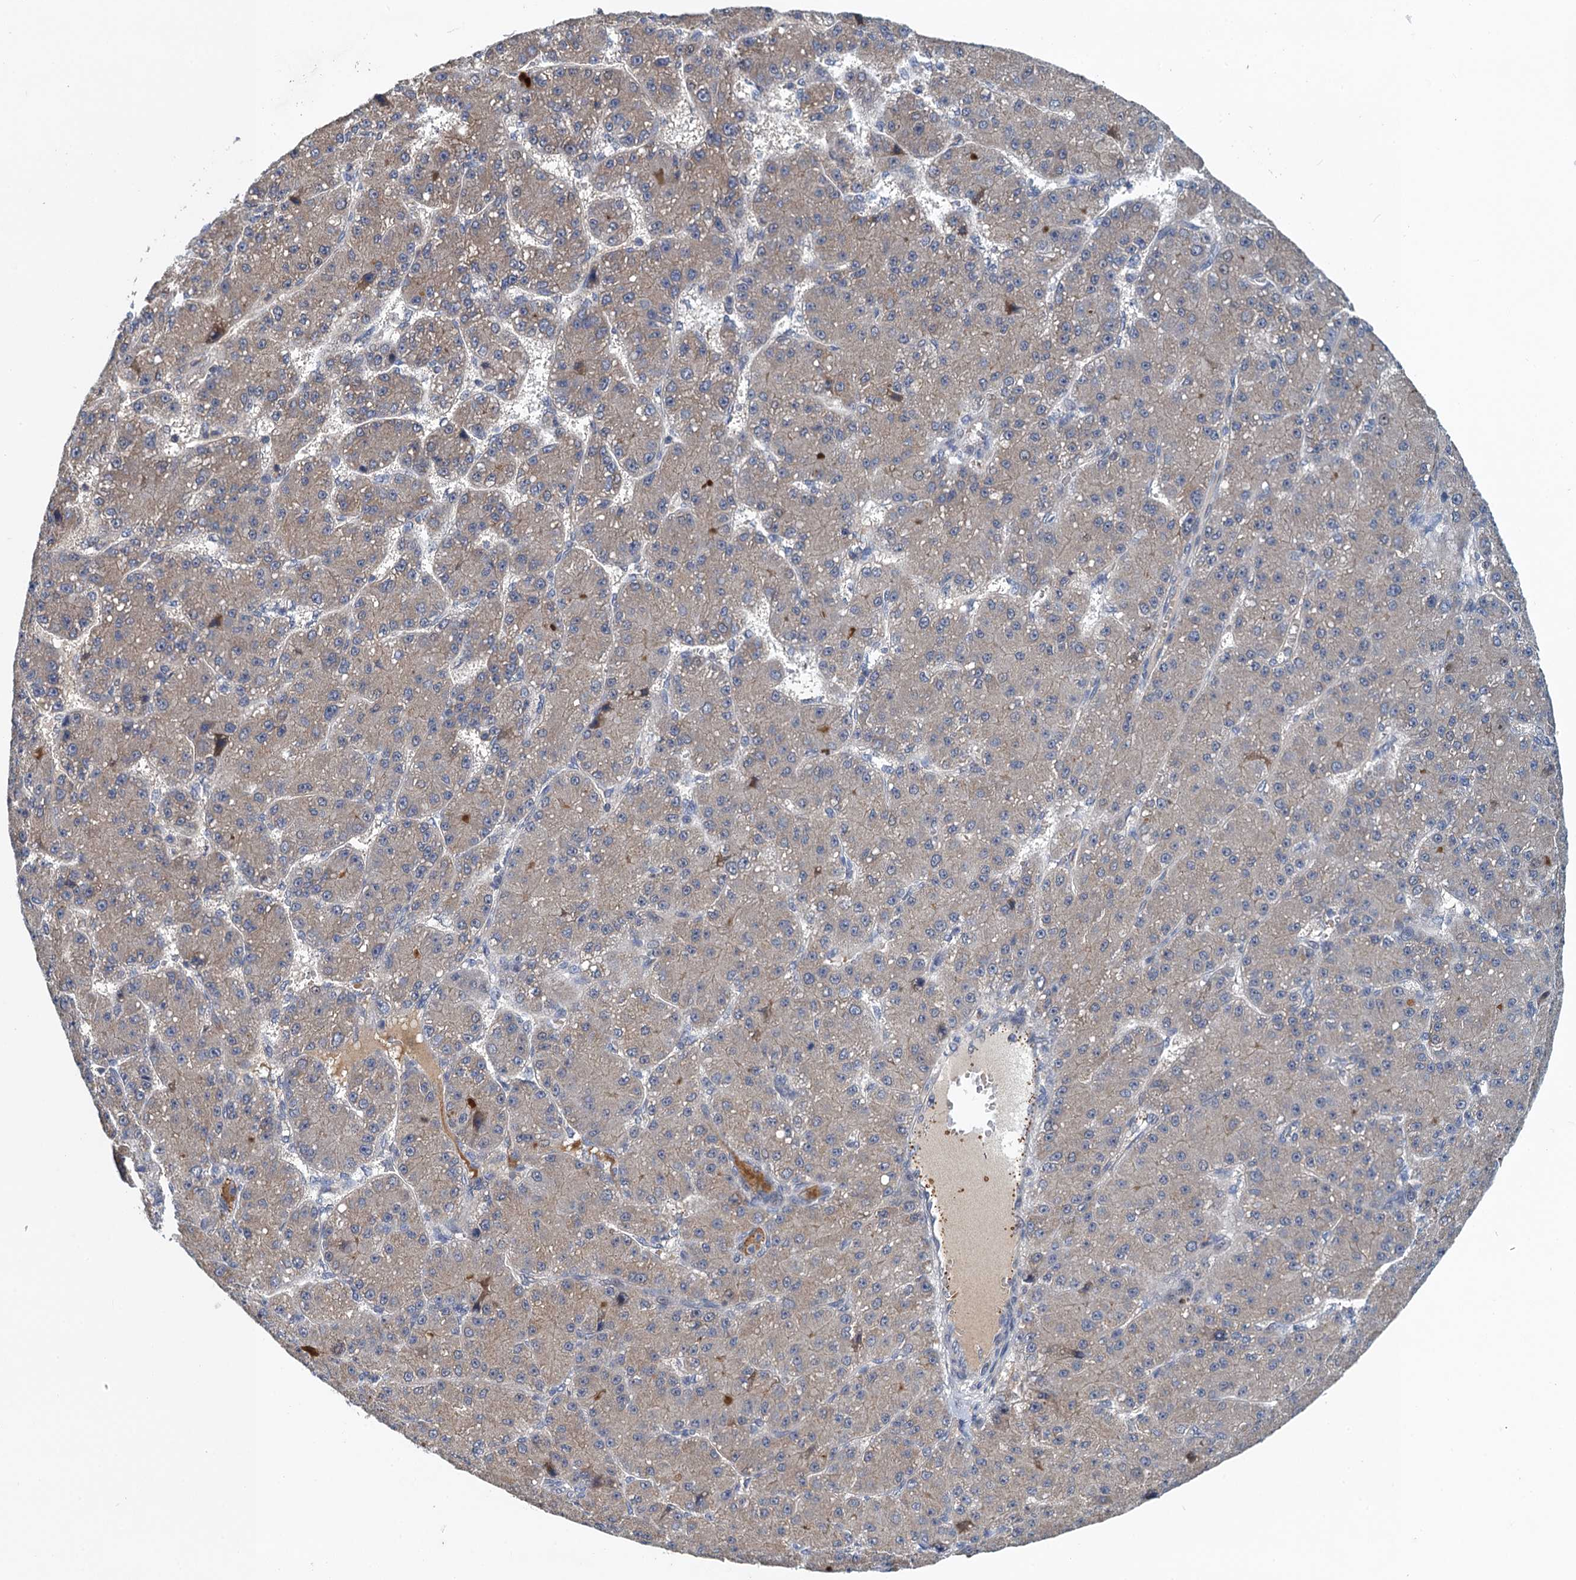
{"staining": {"intensity": "negative", "quantity": "none", "location": "none"}, "tissue": "liver cancer", "cell_type": "Tumor cells", "image_type": "cancer", "snomed": [{"axis": "morphology", "description": "Carcinoma, Hepatocellular, NOS"}, {"axis": "topography", "description": "Liver"}], "caption": "A histopathology image of liver hepatocellular carcinoma stained for a protein displays no brown staining in tumor cells.", "gene": "MDM1", "patient": {"sex": "male", "age": 67}}